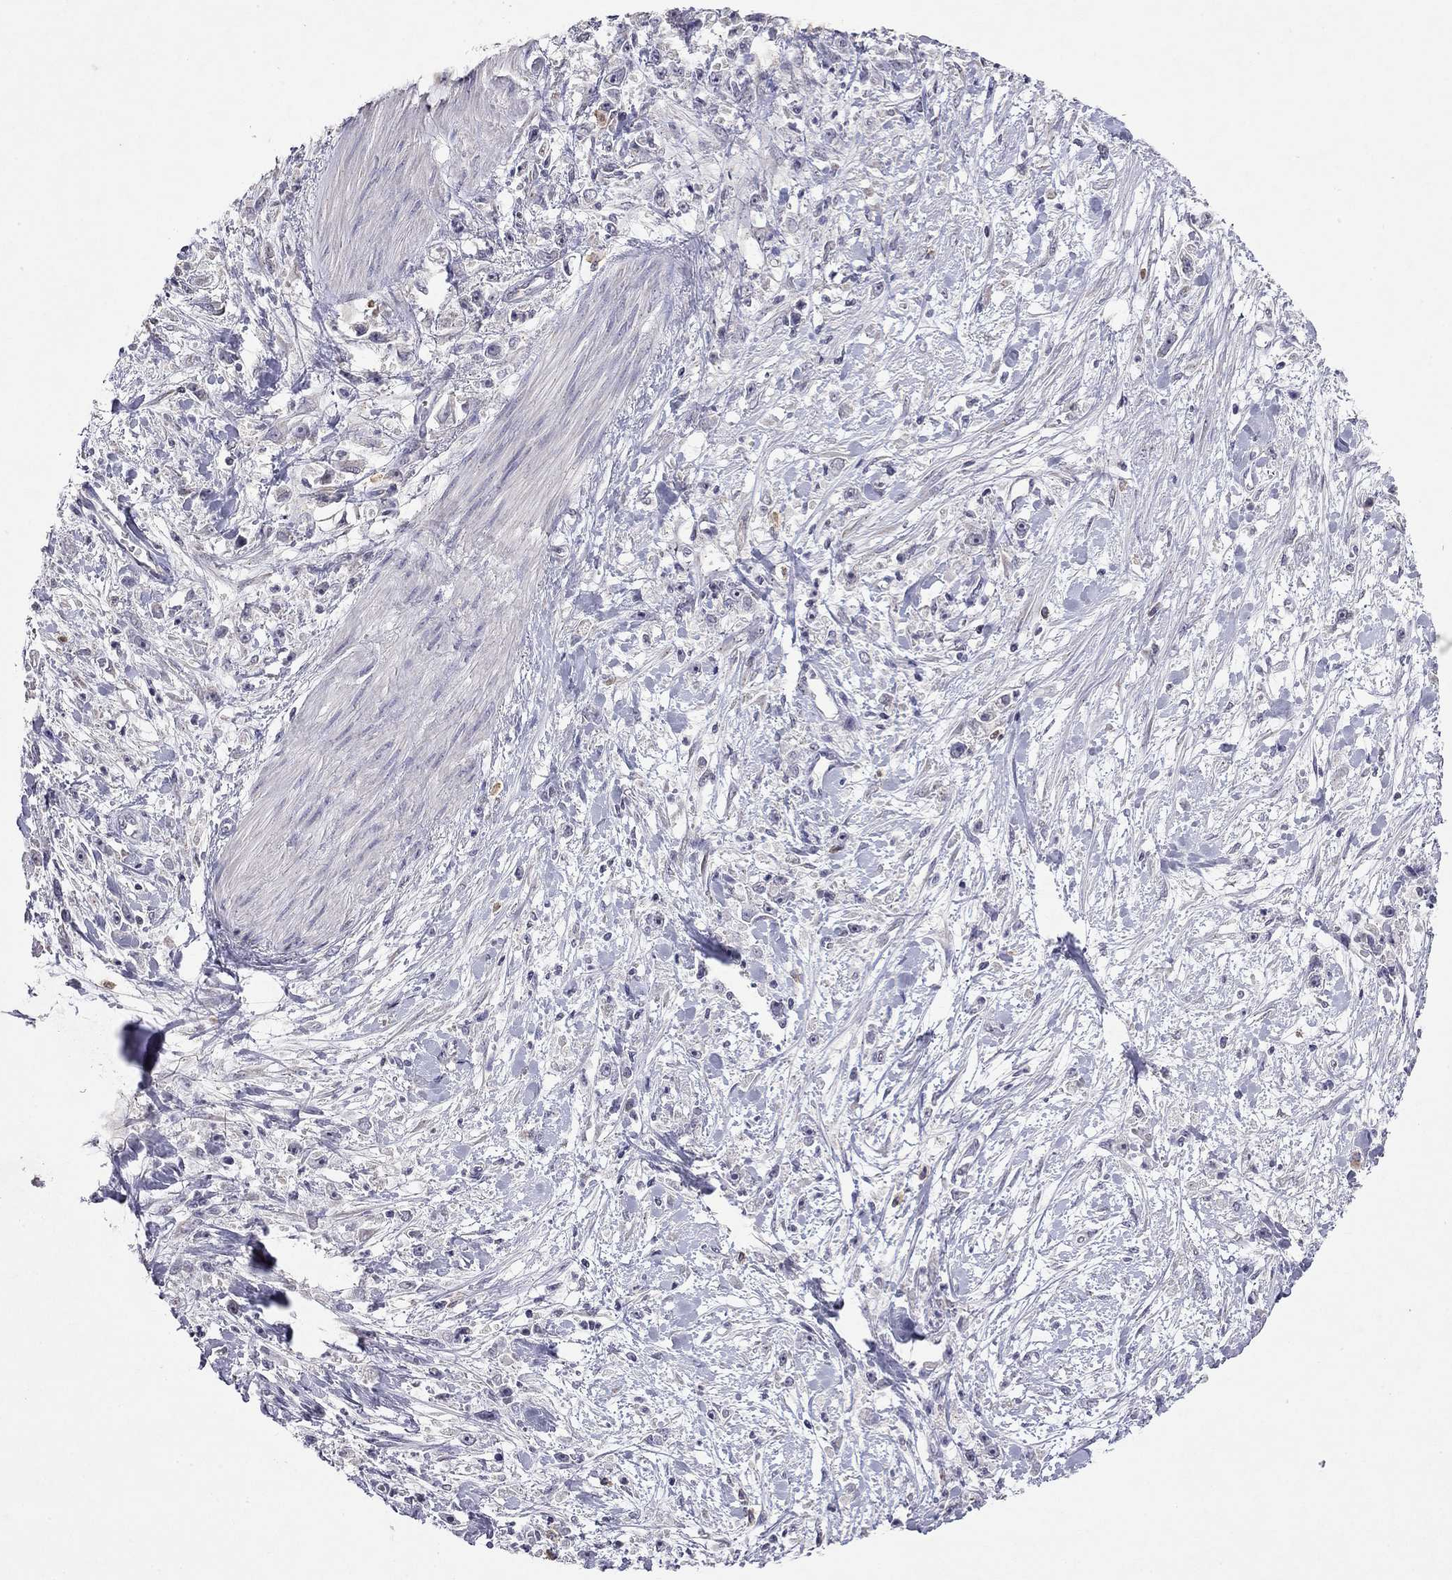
{"staining": {"intensity": "negative", "quantity": "none", "location": "none"}, "tissue": "stomach cancer", "cell_type": "Tumor cells", "image_type": "cancer", "snomed": [{"axis": "morphology", "description": "Adenocarcinoma, NOS"}, {"axis": "topography", "description": "Stomach"}], "caption": "An image of human stomach cancer (adenocarcinoma) is negative for staining in tumor cells.", "gene": "WNK3", "patient": {"sex": "female", "age": 59}}